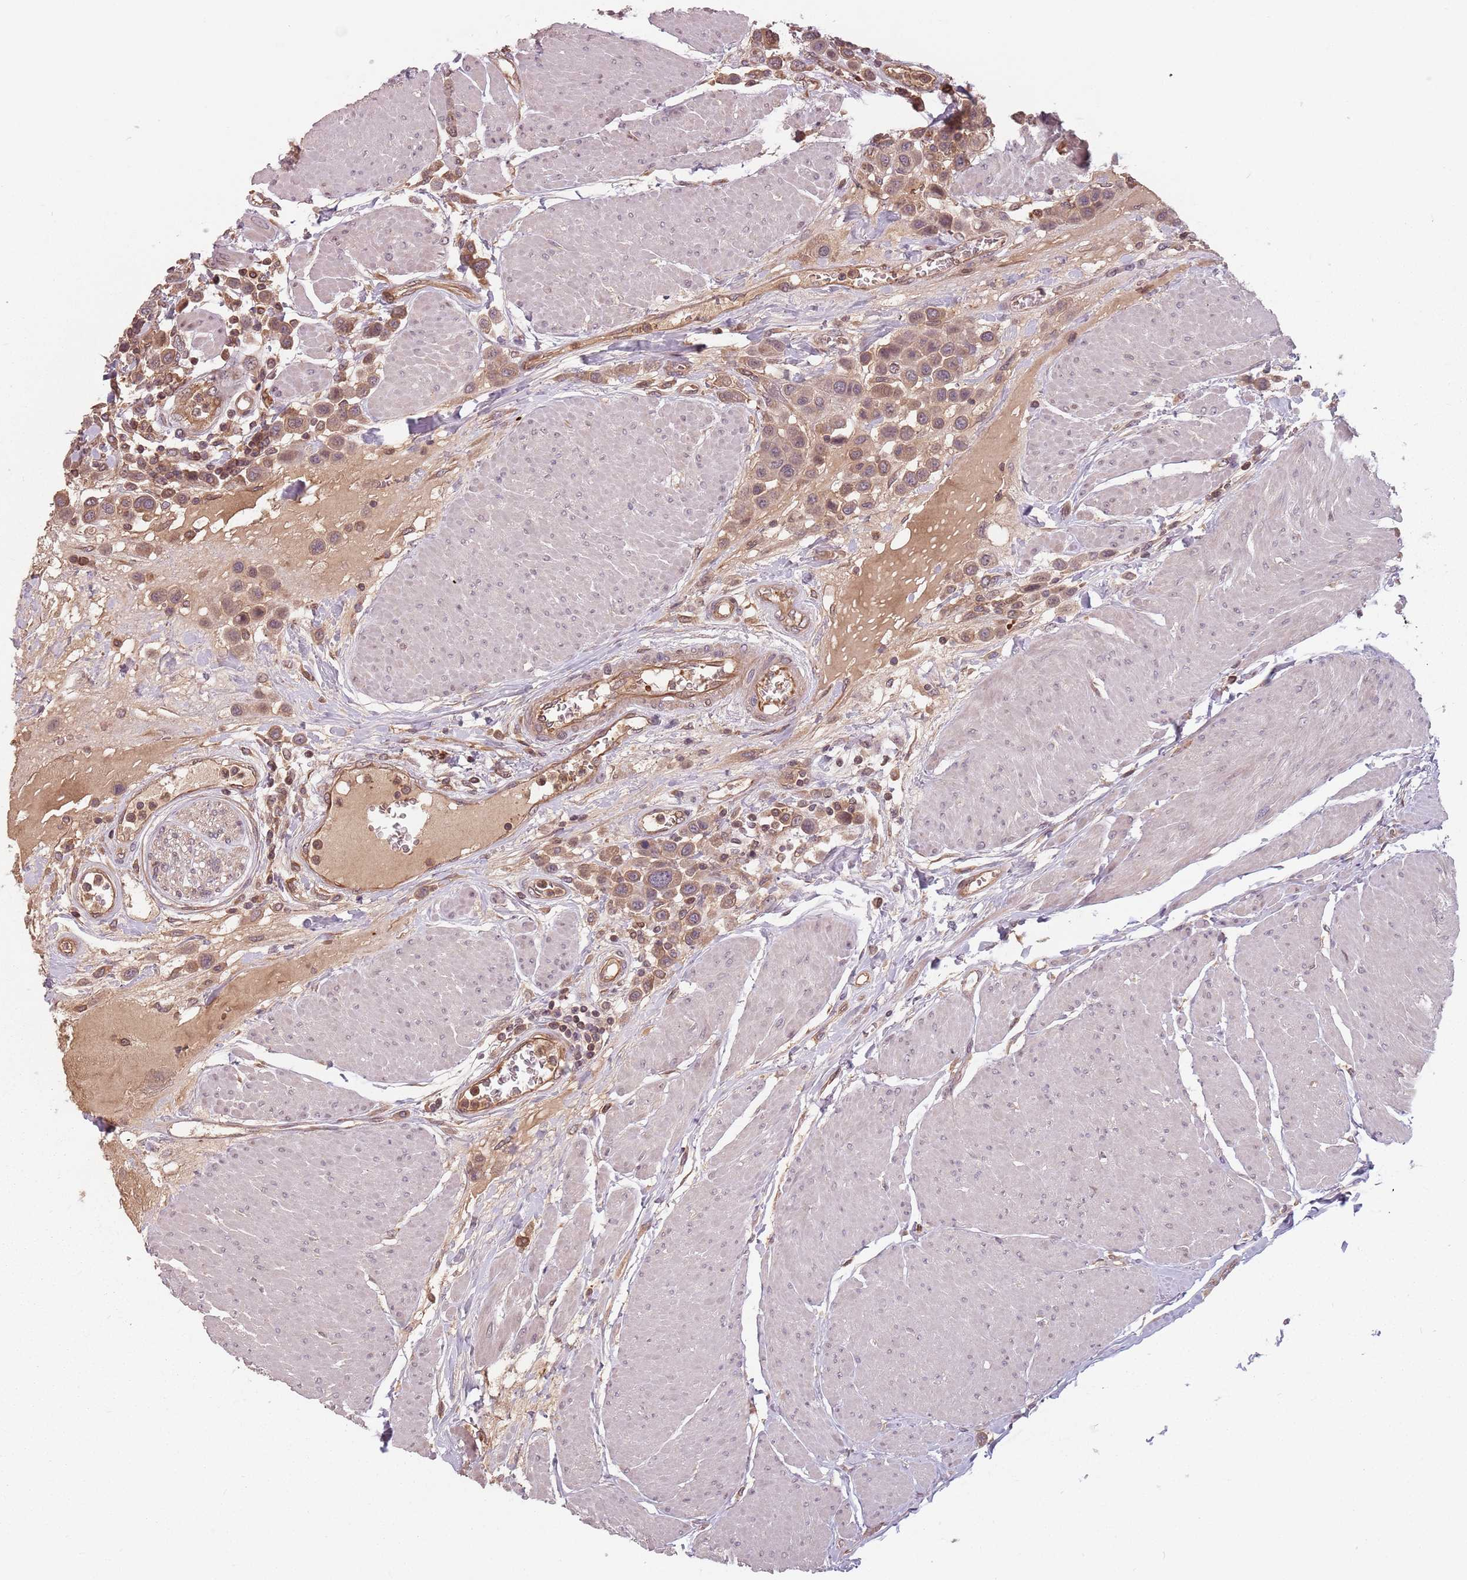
{"staining": {"intensity": "moderate", "quantity": ">75%", "location": "cytoplasmic/membranous"}, "tissue": "urothelial cancer", "cell_type": "Tumor cells", "image_type": "cancer", "snomed": [{"axis": "morphology", "description": "Urothelial carcinoma, High grade"}, {"axis": "topography", "description": "Urinary bladder"}], "caption": "This image shows immunohistochemistry (IHC) staining of urothelial cancer, with medium moderate cytoplasmic/membranous expression in about >75% of tumor cells.", "gene": "GPR180", "patient": {"sex": "male", "age": 50}}